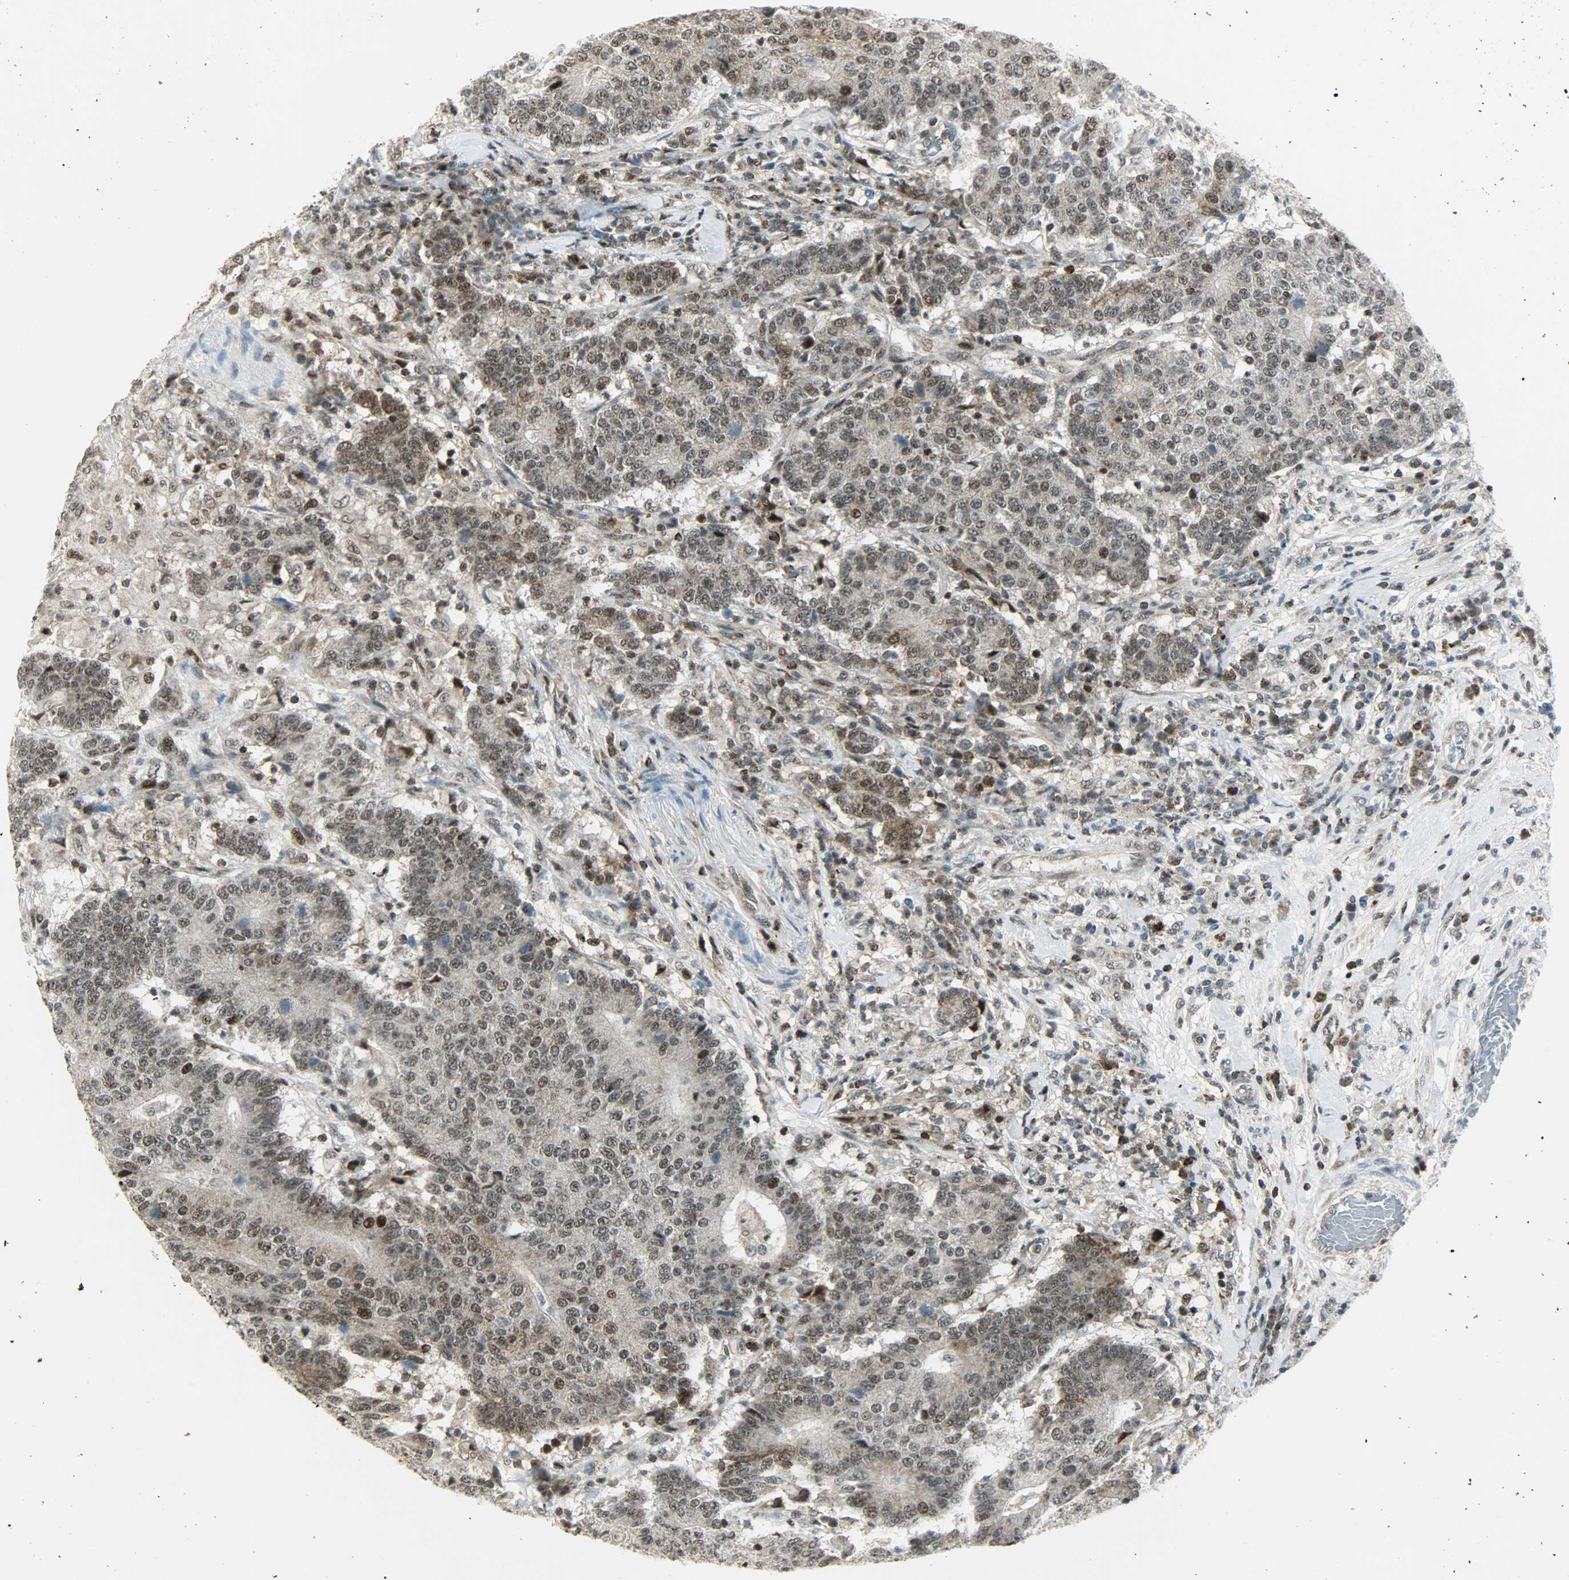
{"staining": {"intensity": "moderate", "quantity": ">75%", "location": "cytoplasmic/membranous,nuclear"}, "tissue": "colorectal cancer", "cell_type": "Tumor cells", "image_type": "cancer", "snomed": [{"axis": "morphology", "description": "Normal tissue, NOS"}, {"axis": "morphology", "description": "Adenocarcinoma, NOS"}, {"axis": "topography", "description": "Colon"}], "caption": "Immunohistochemical staining of colorectal cancer (adenocarcinoma) exhibits moderate cytoplasmic/membranous and nuclear protein expression in approximately >75% of tumor cells. (Stains: DAB (3,3'-diaminobenzidine) in brown, nuclei in blue, Microscopy: brightfield microscopy at high magnification).", "gene": "IL15", "patient": {"sex": "female", "age": 75}}